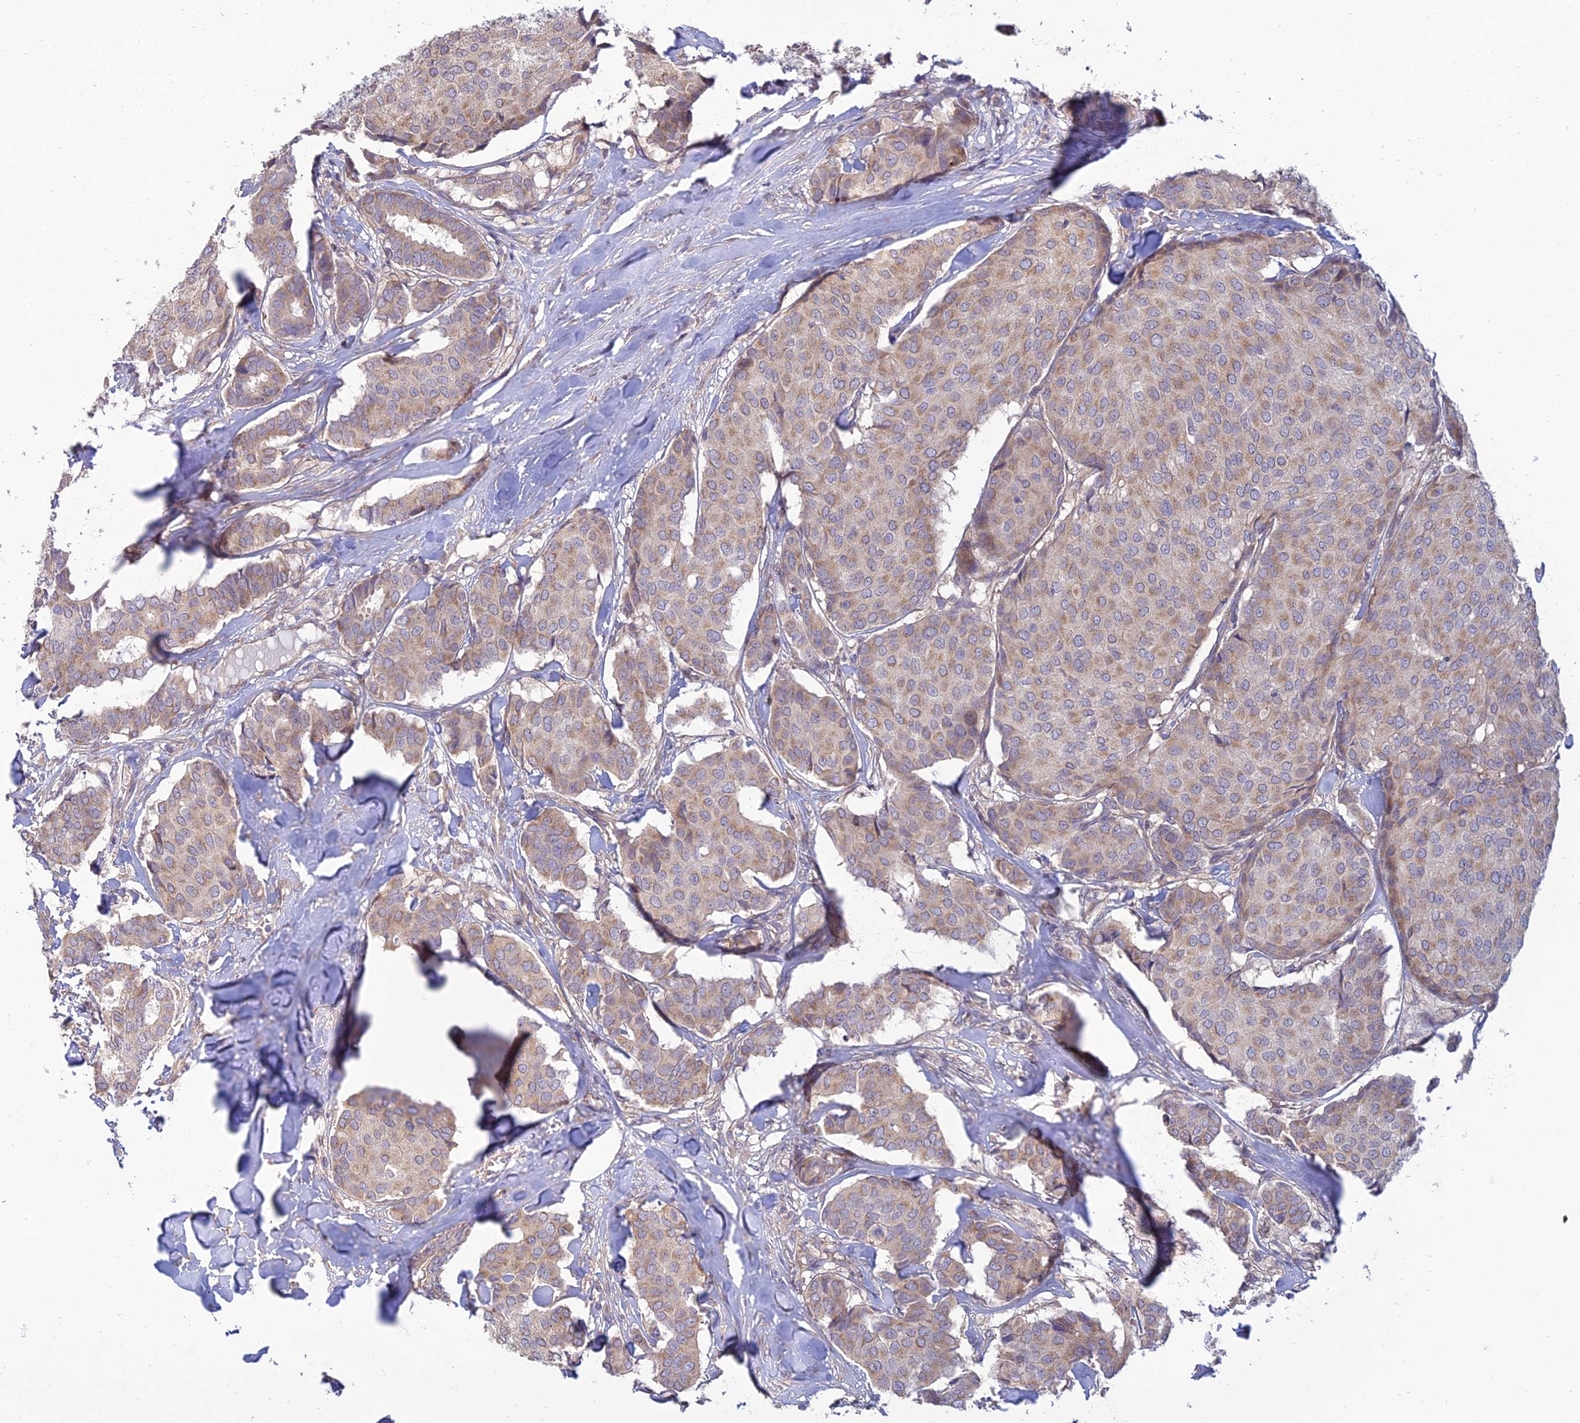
{"staining": {"intensity": "weak", "quantity": "25%-75%", "location": "cytoplasmic/membranous"}, "tissue": "breast cancer", "cell_type": "Tumor cells", "image_type": "cancer", "snomed": [{"axis": "morphology", "description": "Duct carcinoma"}, {"axis": "topography", "description": "Breast"}], "caption": "Protein expression analysis of breast cancer (intraductal carcinoma) shows weak cytoplasmic/membranous staining in approximately 25%-75% of tumor cells. (Stains: DAB in brown, nuclei in blue, Microscopy: brightfield microscopy at high magnification).", "gene": "C3orf20", "patient": {"sex": "female", "age": 75}}